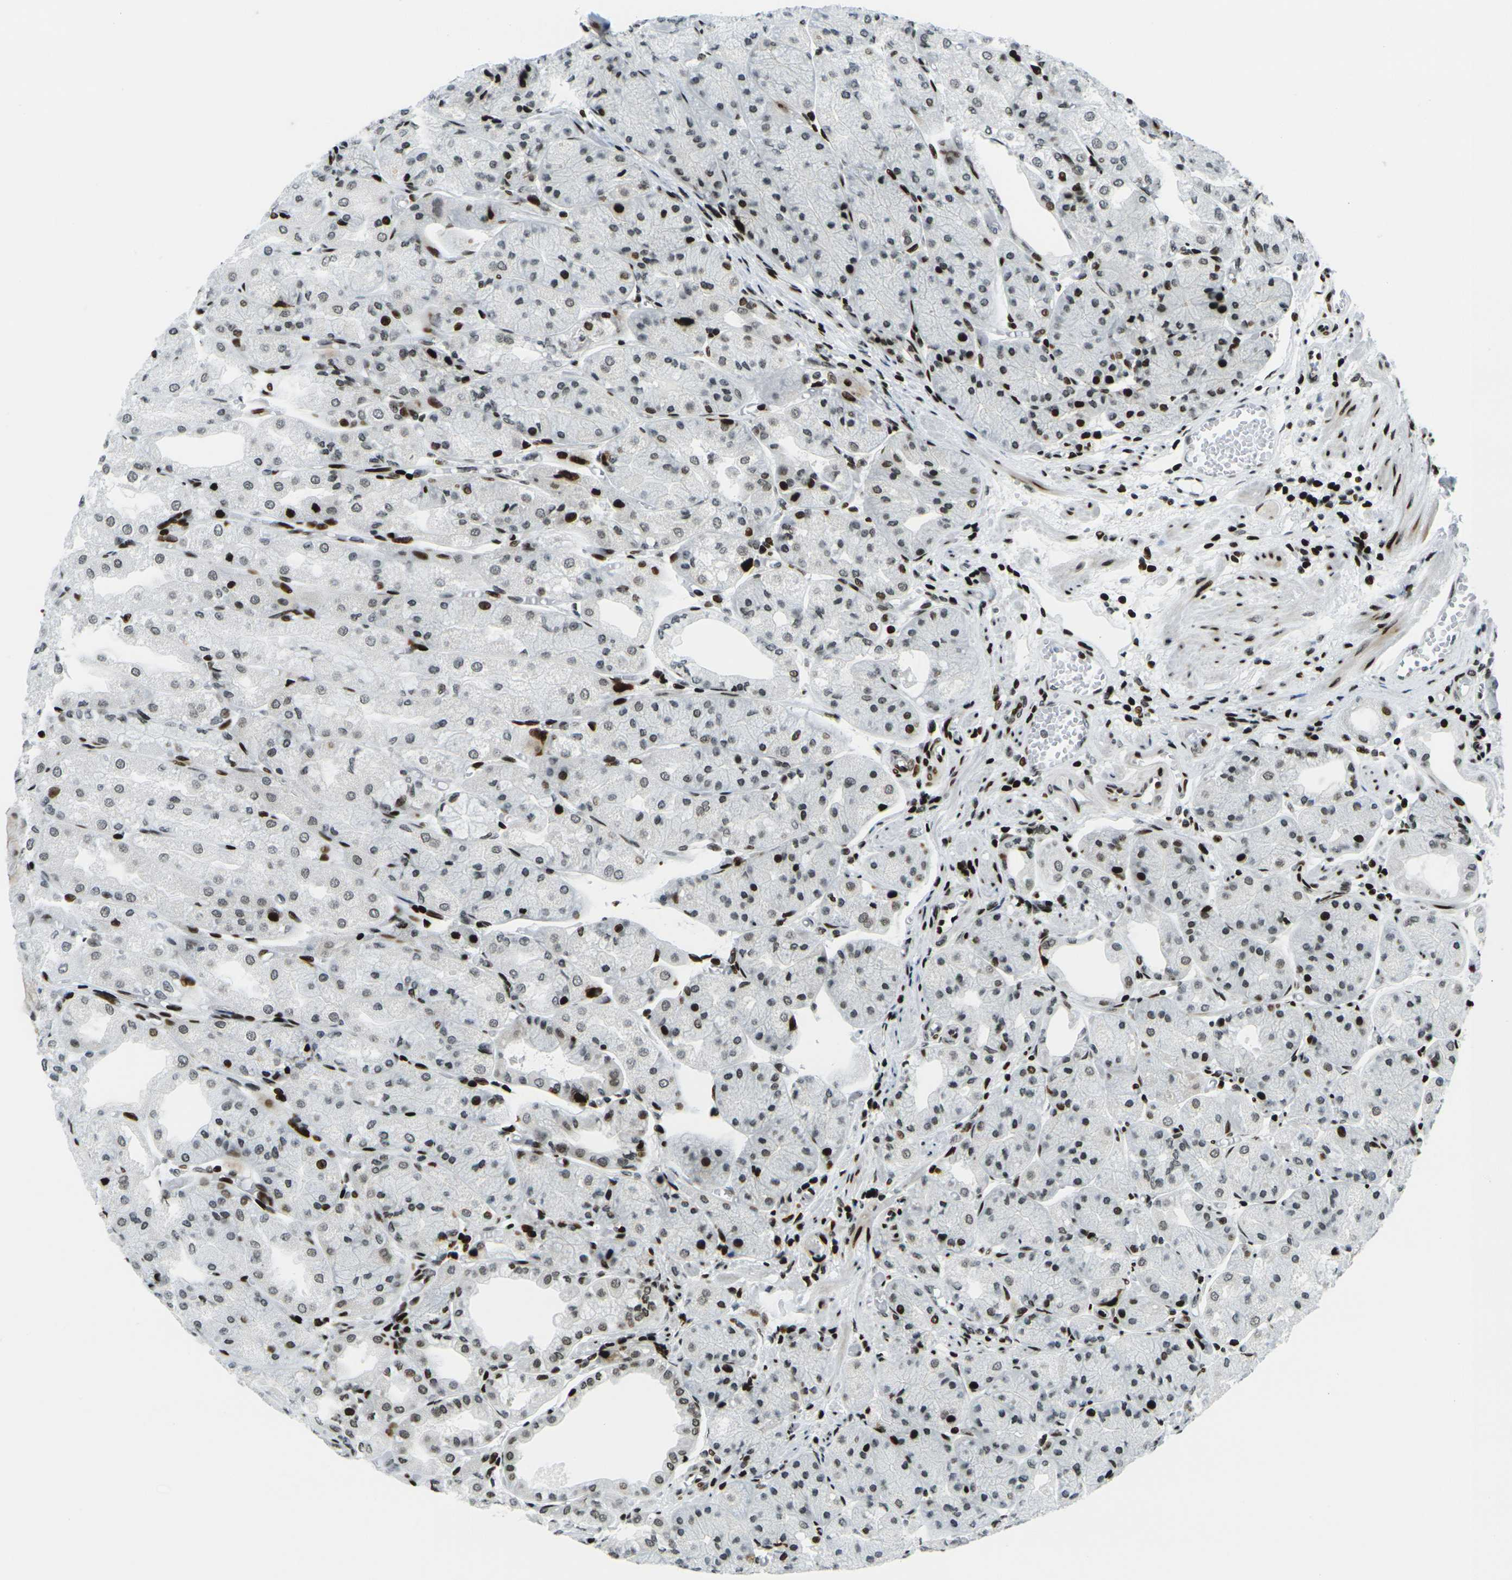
{"staining": {"intensity": "strong", "quantity": ">75%", "location": "nuclear"}, "tissue": "stomach", "cell_type": "Glandular cells", "image_type": "normal", "snomed": [{"axis": "morphology", "description": "Normal tissue, NOS"}, {"axis": "topography", "description": "Stomach, upper"}], "caption": "This photomicrograph demonstrates immunohistochemistry staining of unremarkable human stomach, with high strong nuclear staining in approximately >75% of glandular cells.", "gene": "H3", "patient": {"sex": "male", "age": 72}}